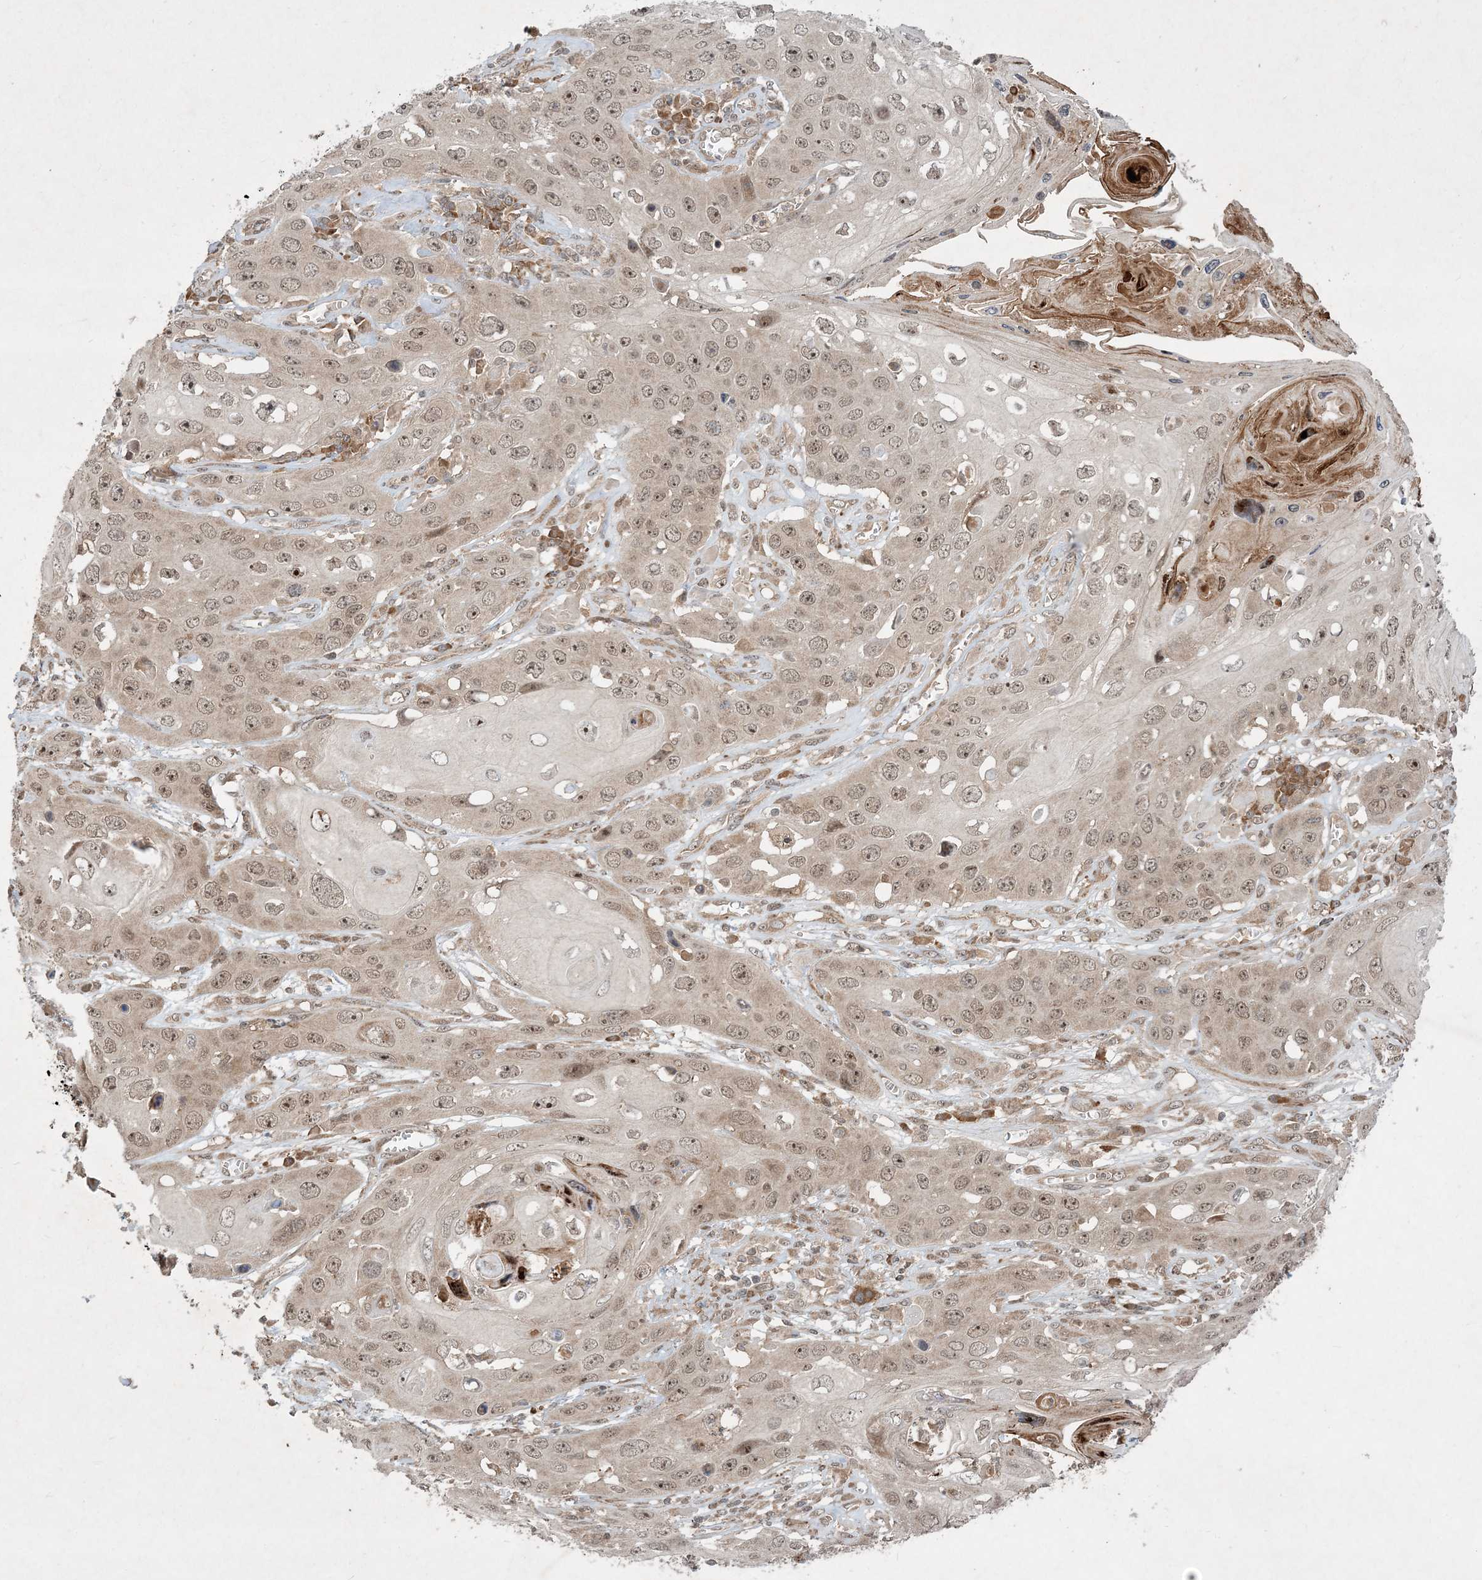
{"staining": {"intensity": "weak", "quantity": ">75%", "location": "nuclear"}, "tissue": "skin cancer", "cell_type": "Tumor cells", "image_type": "cancer", "snomed": [{"axis": "morphology", "description": "Squamous cell carcinoma, NOS"}, {"axis": "topography", "description": "Skin"}], "caption": "This is an image of IHC staining of skin squamous cell carcinoma, which shows weak expression in the nuclear of tumor cells.", "gene": "UBR3", "patient": {"sex": "male", "age": 55}}